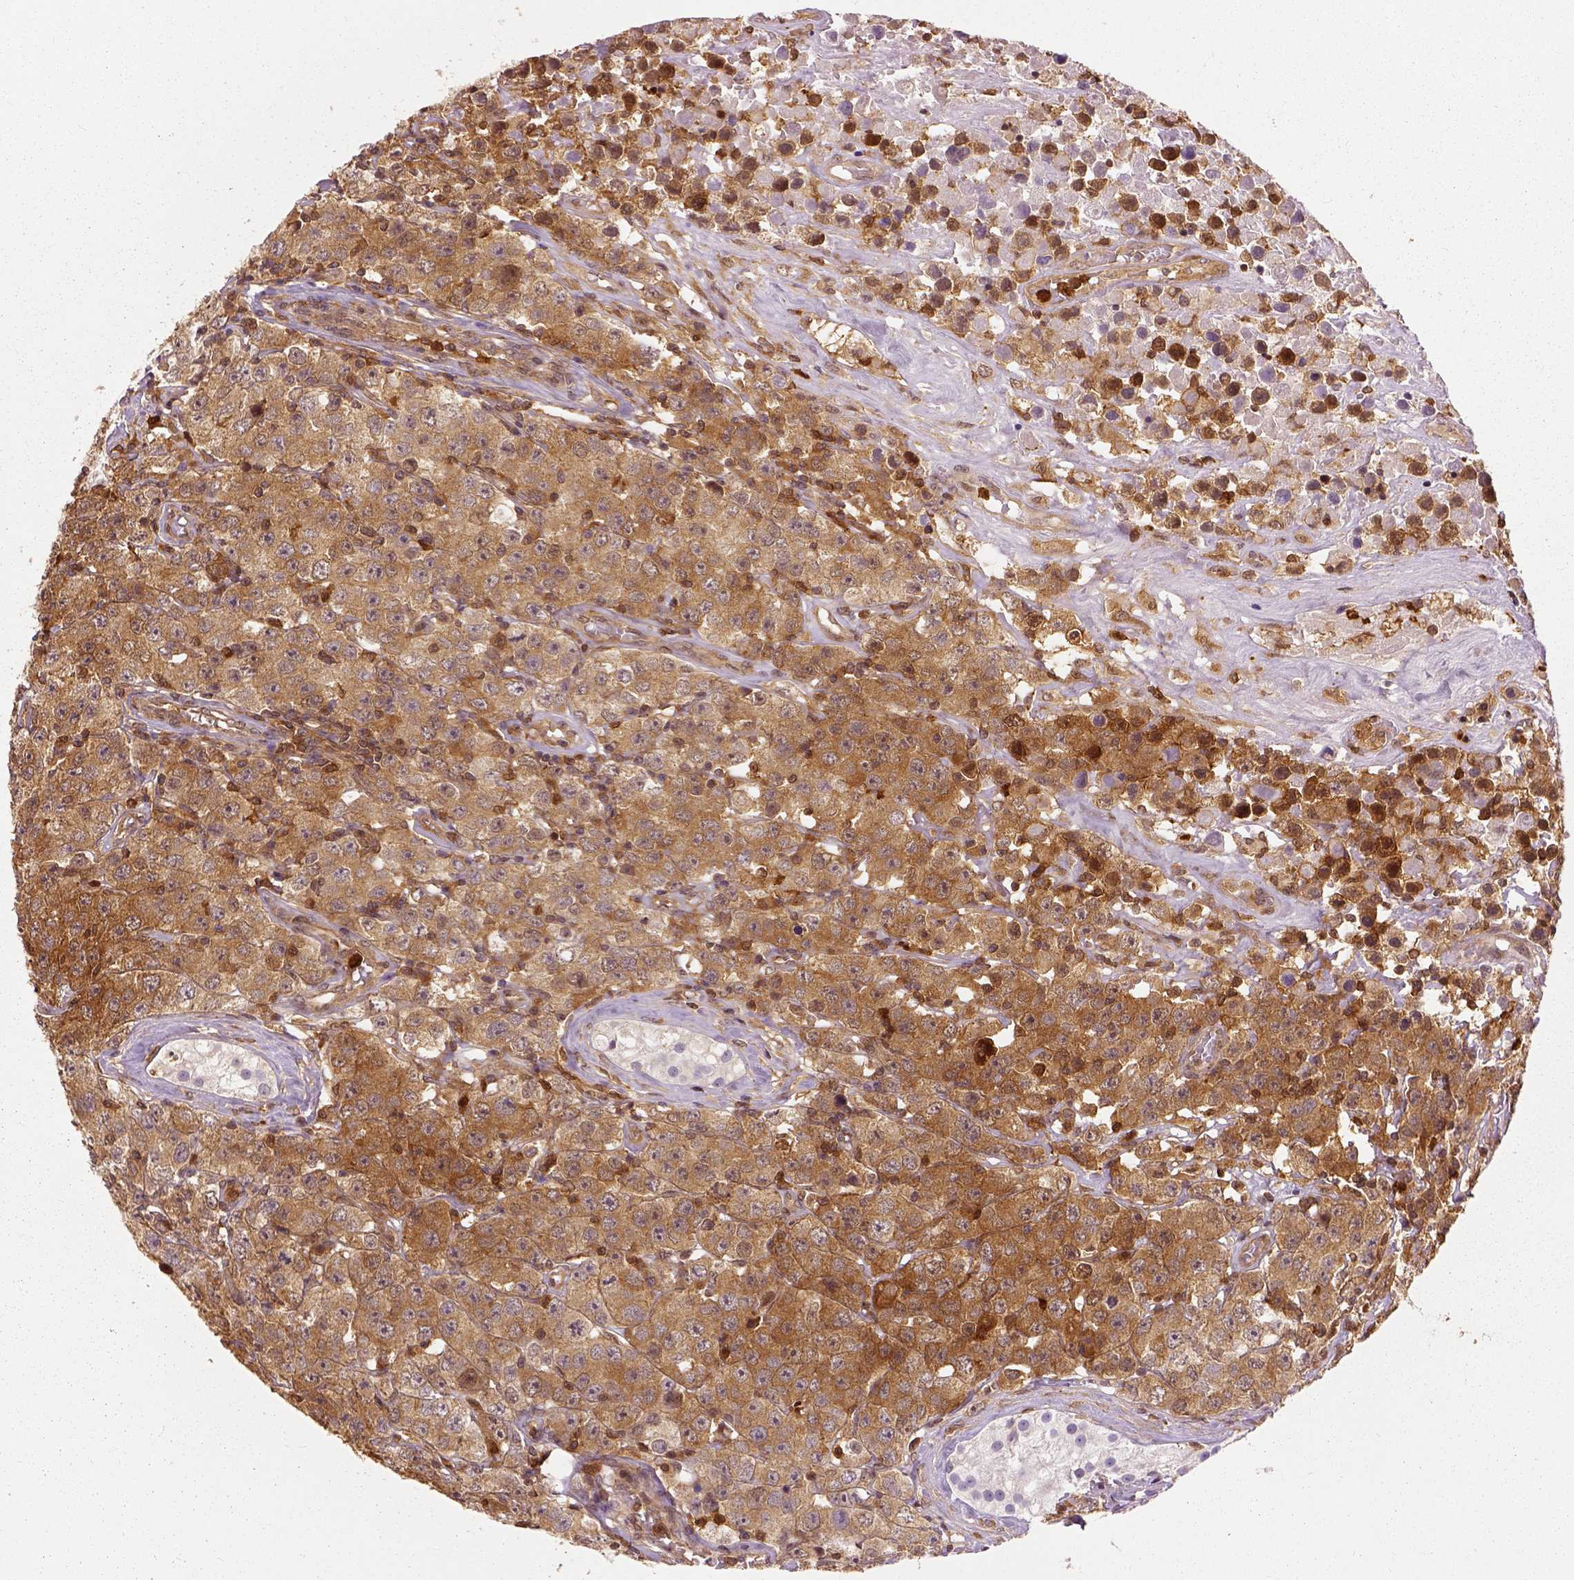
{"staining": {"intensity": "moderate", "quantity": ">75%", "location": "cytoplasmic/membranous"}, "tissue": "testis cancer", "cell_type": "Tumor cells", "image_type": "cancer", "snomed": [{"axis": "morphology", "description": "Seminoma, NOS"}, {"axis": "topography", "description": "Testis"}], "caption": "High-power microscopy captured an immunohistochemistry (IHC) photomicrograph of testis cancer (seminoma), revealing moderate cytoplasmic/membranous expression in approximately >75% of tumor cells.", "gene": "GPI", "patient": {"sex": "male", "age": 52}}